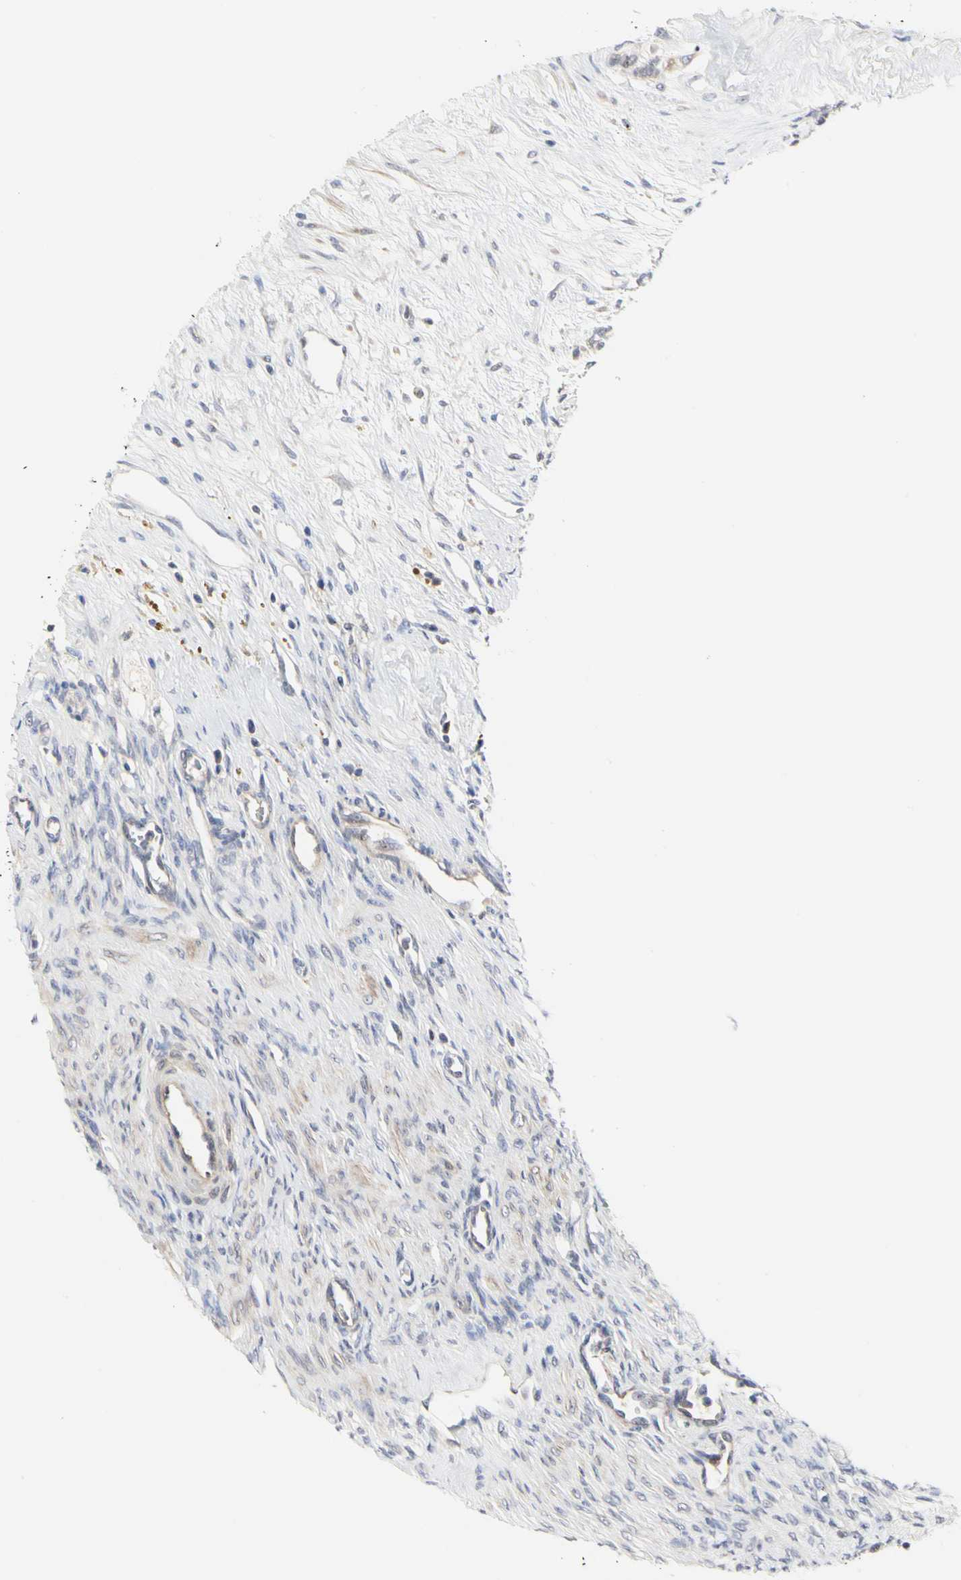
{"staining": {"intensity": "negative", "quantity": "none", "location": "none"}, "tissue": "ovary", "cell_type": "Ovarian stroma cells", "image_type": "normal", "snomed": [{"axis": "morphology", "description": "Normal tissue, NOS"}, {"axis": "topography", "description": "Ovary"}], "caption": "Ovarian stroma cells are negative for protein expression in normal human ovary. (DAB immunohistochemistry (IHC), high magnification).", "gene": "SHANK2", "patient": {"sex": "female", "age": 33}}